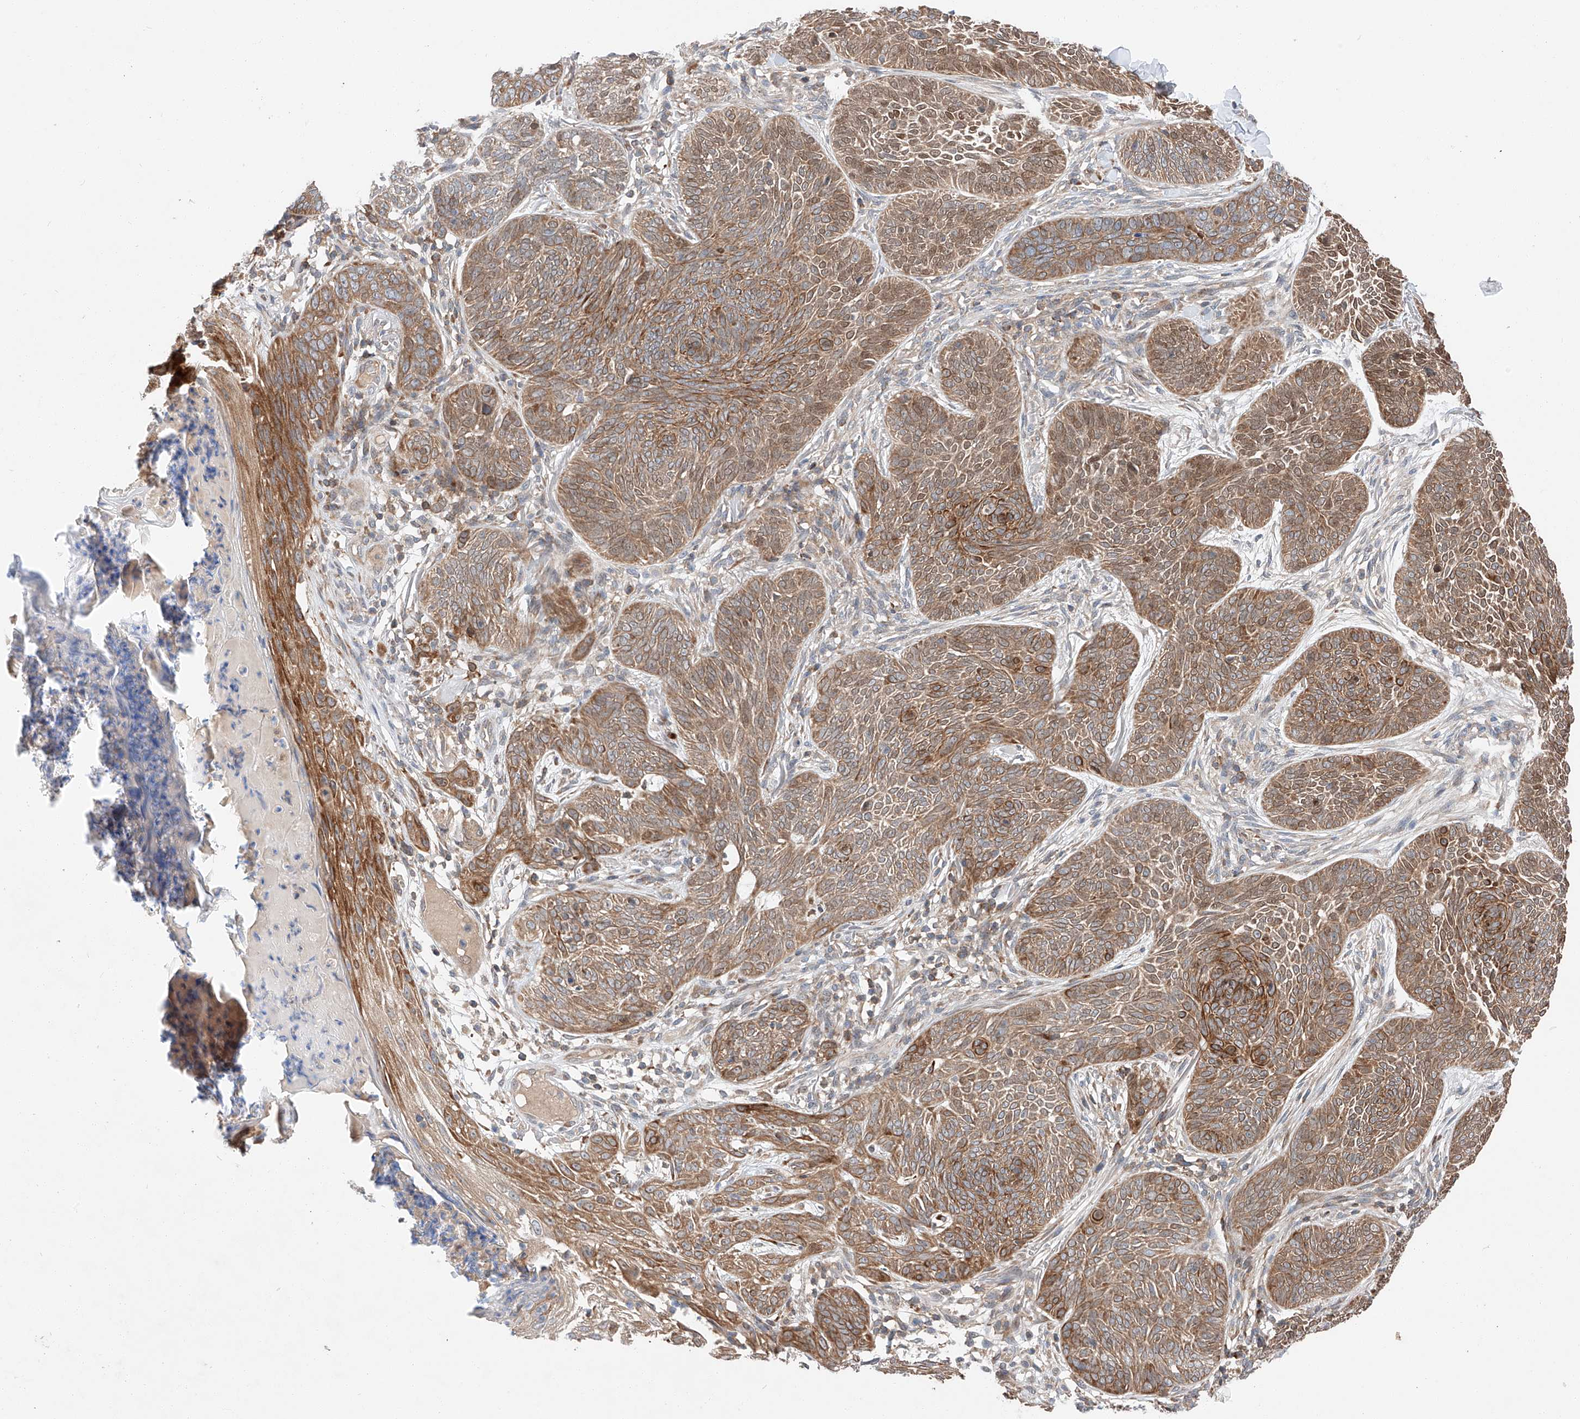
{"staining": {"intensity": "moderate", "quantity": ">75%", "location": "cytoplasmic/membranous,nuclear"}, "tissue": "skin cancer", "cell_type": "Tumor cells", "image_type": "cancer", "snomed": [{"axis": "morphology", "description": "Basal cell carcinoma"}, {"axis": "topography", "description": "Skin"}], "caption": "Moderate cytoplasmic/membranous and nuclear positivity for a protein is identified in about >75% of tumor cells of skin cancer (basal cell carcinoma) using IHC.", "gene": "RUSC1", "patient": {"sex": "male", "age": 85}}